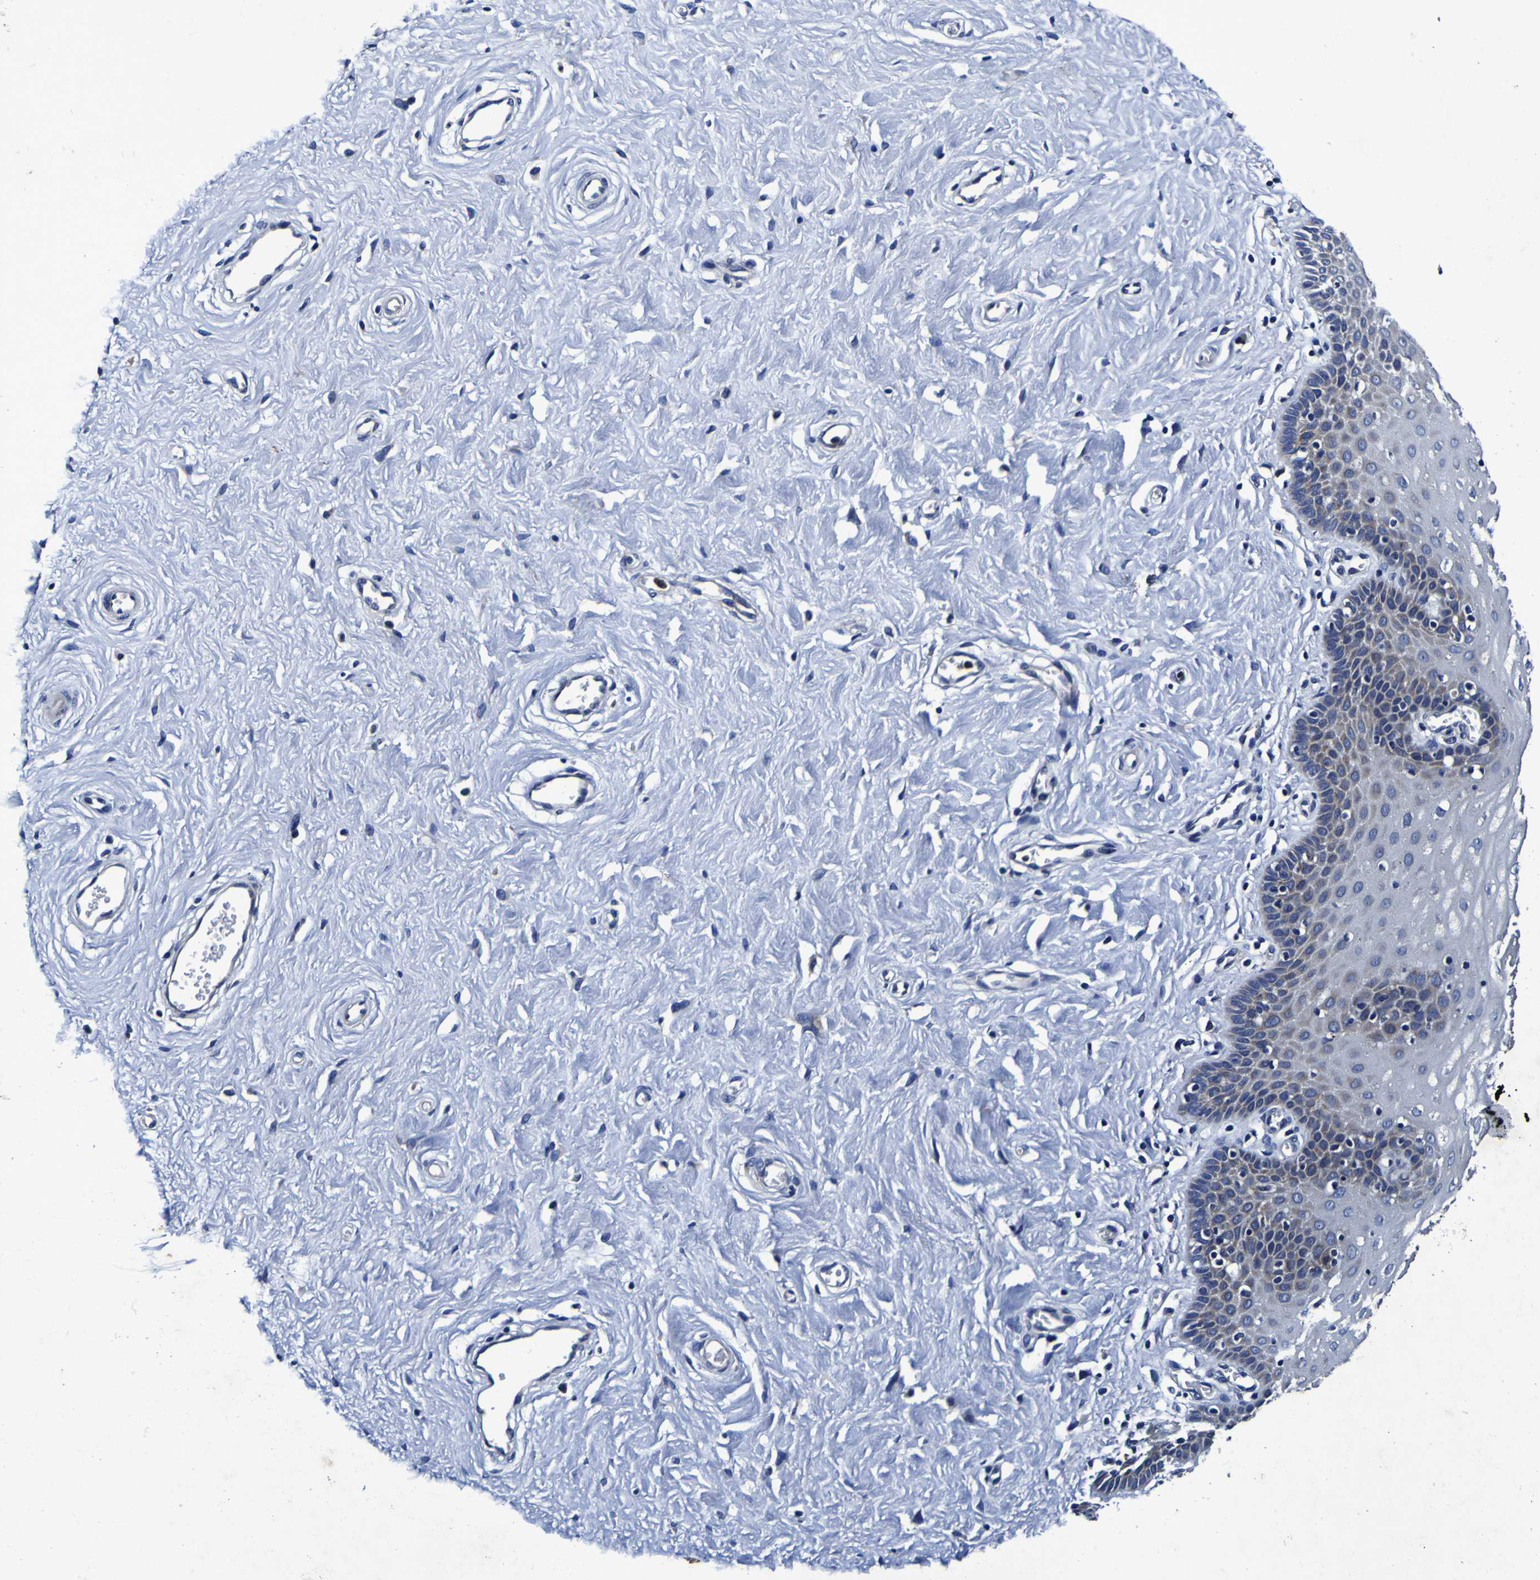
{"staining": {"intensity": "negative", "quantity": "none", "location": "none"}, "tissue": "cervix", "cell_type": "Glandular cells", "image_type": "normal", "snomed": [{"axis": "morphology", "description": "Normal tissue, NOS"}, {"axis": "topography", "description": "Cervix"}], "caption": "The photomicrograph shows no staining of glandular cells in benign cervix. (DAB immunohistochemistry (IHC), high magnification).", "gene": "PANK4", "patient": {"sex": "female", "age": 55}}